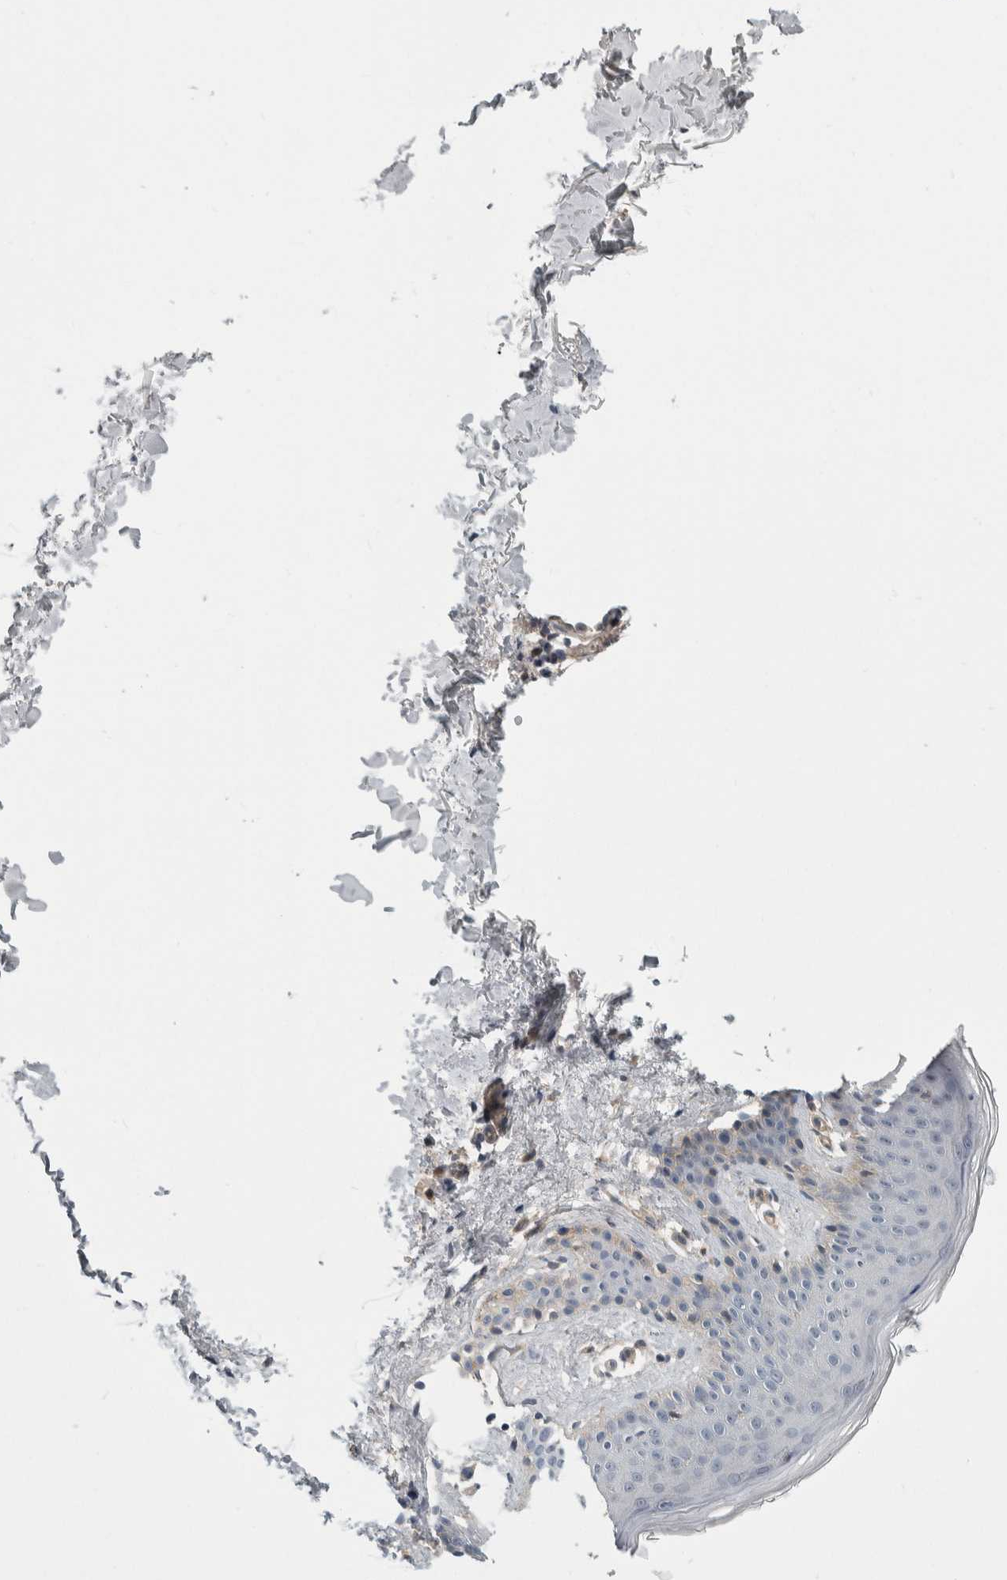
{"staining": {"intensity": "negative", "quantity": "none", "location": "none"}, "tissue": "skin", "cell_type": "Fibroblasts", "image_type": "normal", "snomed": [{"axis": "morphology", "description": "Normal tissue, NOS"}, {"axis": "topography", "description": "Skin"}], "caption": "The micrograph displays no staining of fibroblasts in benign skin. (Stains: DAB (3,3'-diaminobenzidine) immunohistochemistry (IHC) with hematoxylin counter stain, Microscopy: brightfield microscopy at high magnification).", "gene": "KCNJ3", "patient": {"sex": "male", "age": 40}}